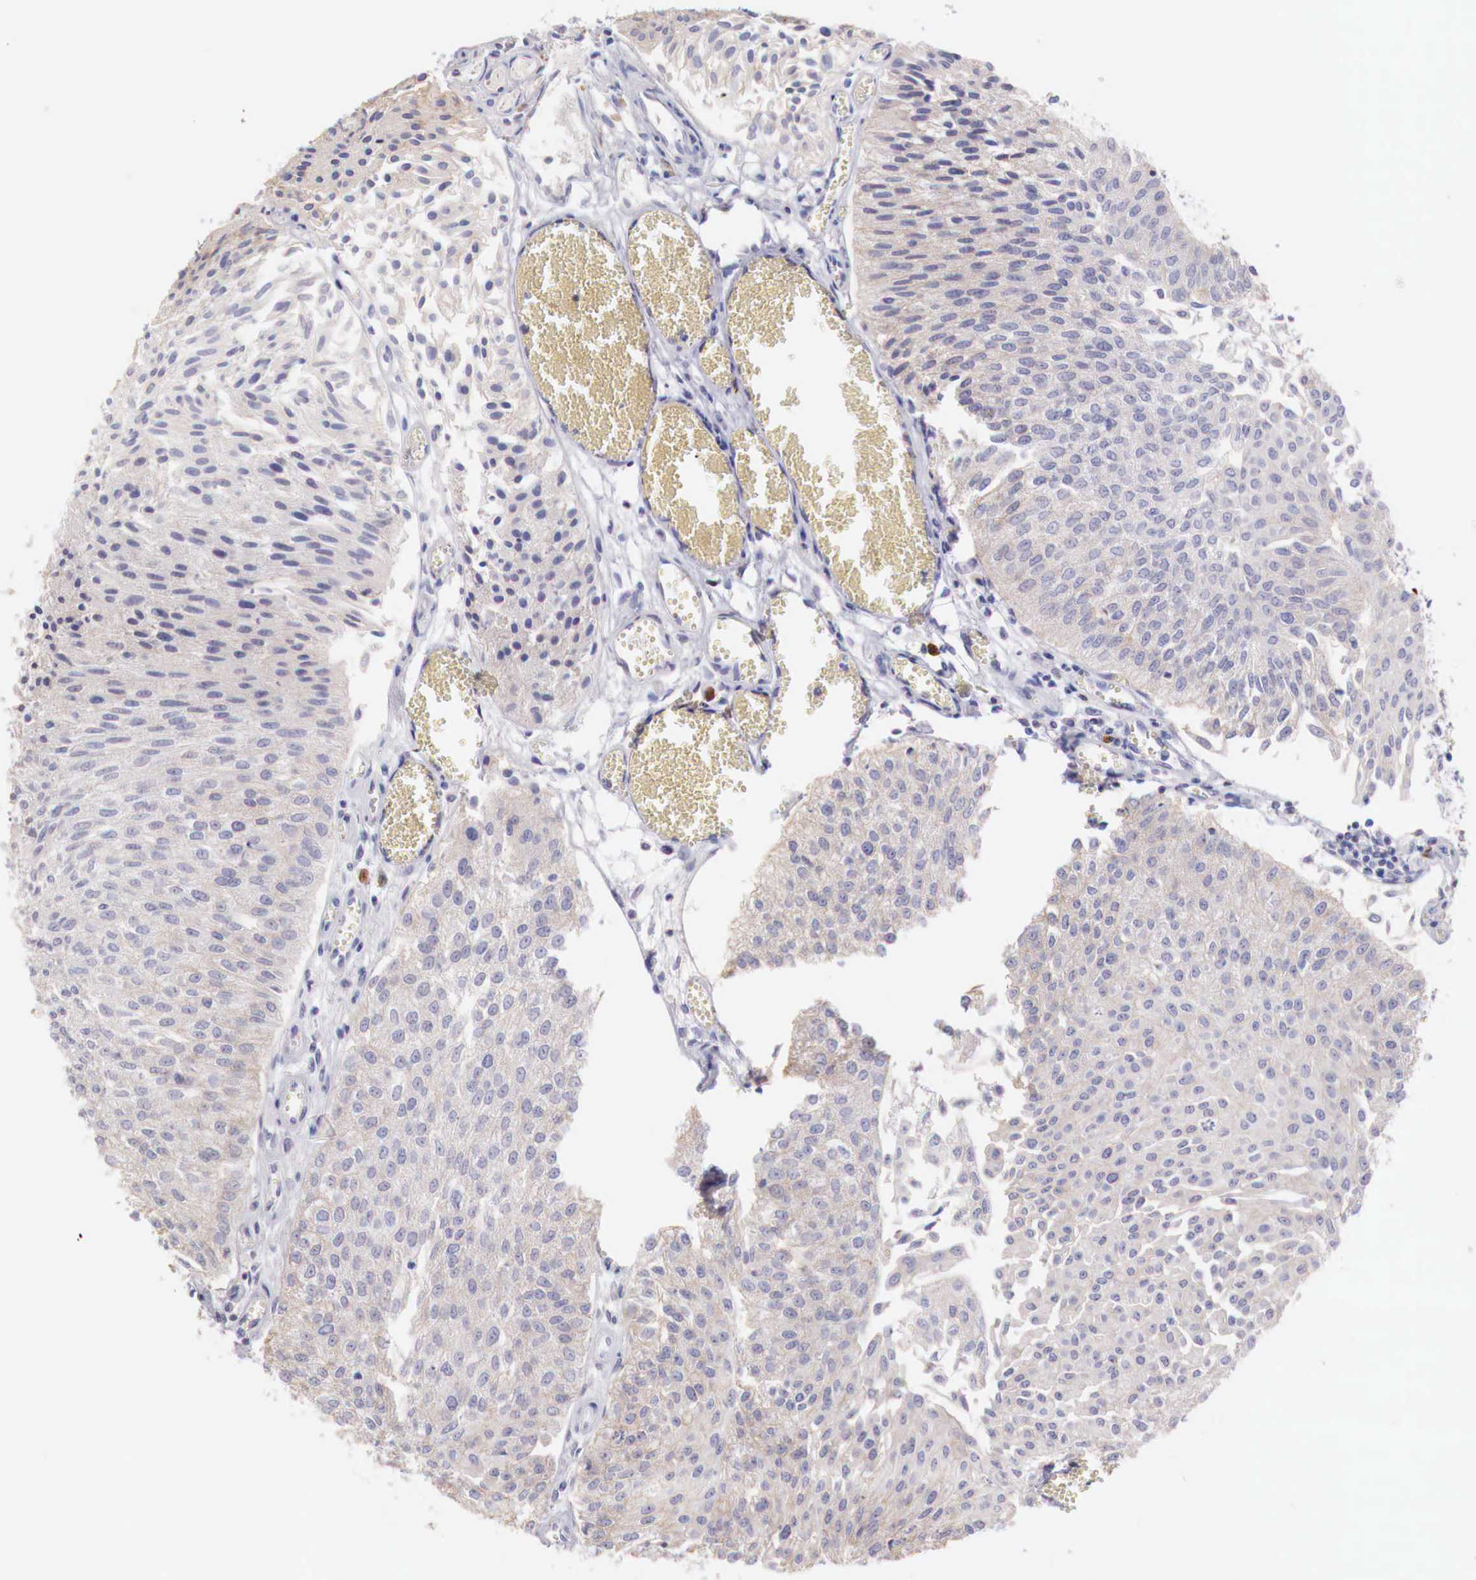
{"staining": {"intensity": "weak", "quantity": "<25%", "location": "cytoplasmic/membranous"}, "tissue": "urothelial cancer", "cell_type": "Tumor cells", "image_type": "cancer", "snomed": [{"axis": "morphology", "description": "Urothelial carcinoma, Low grade"}, {"axis": "topography", "description": "Urinary bladder"}], "caption": "Immunohistochemical staining of urothelial carcinoma (low-grade) demonstrates no significant positivity in tumor cells.", "gene": "XPNPEP2", "patient": {"sex": "male", "age": 86}}